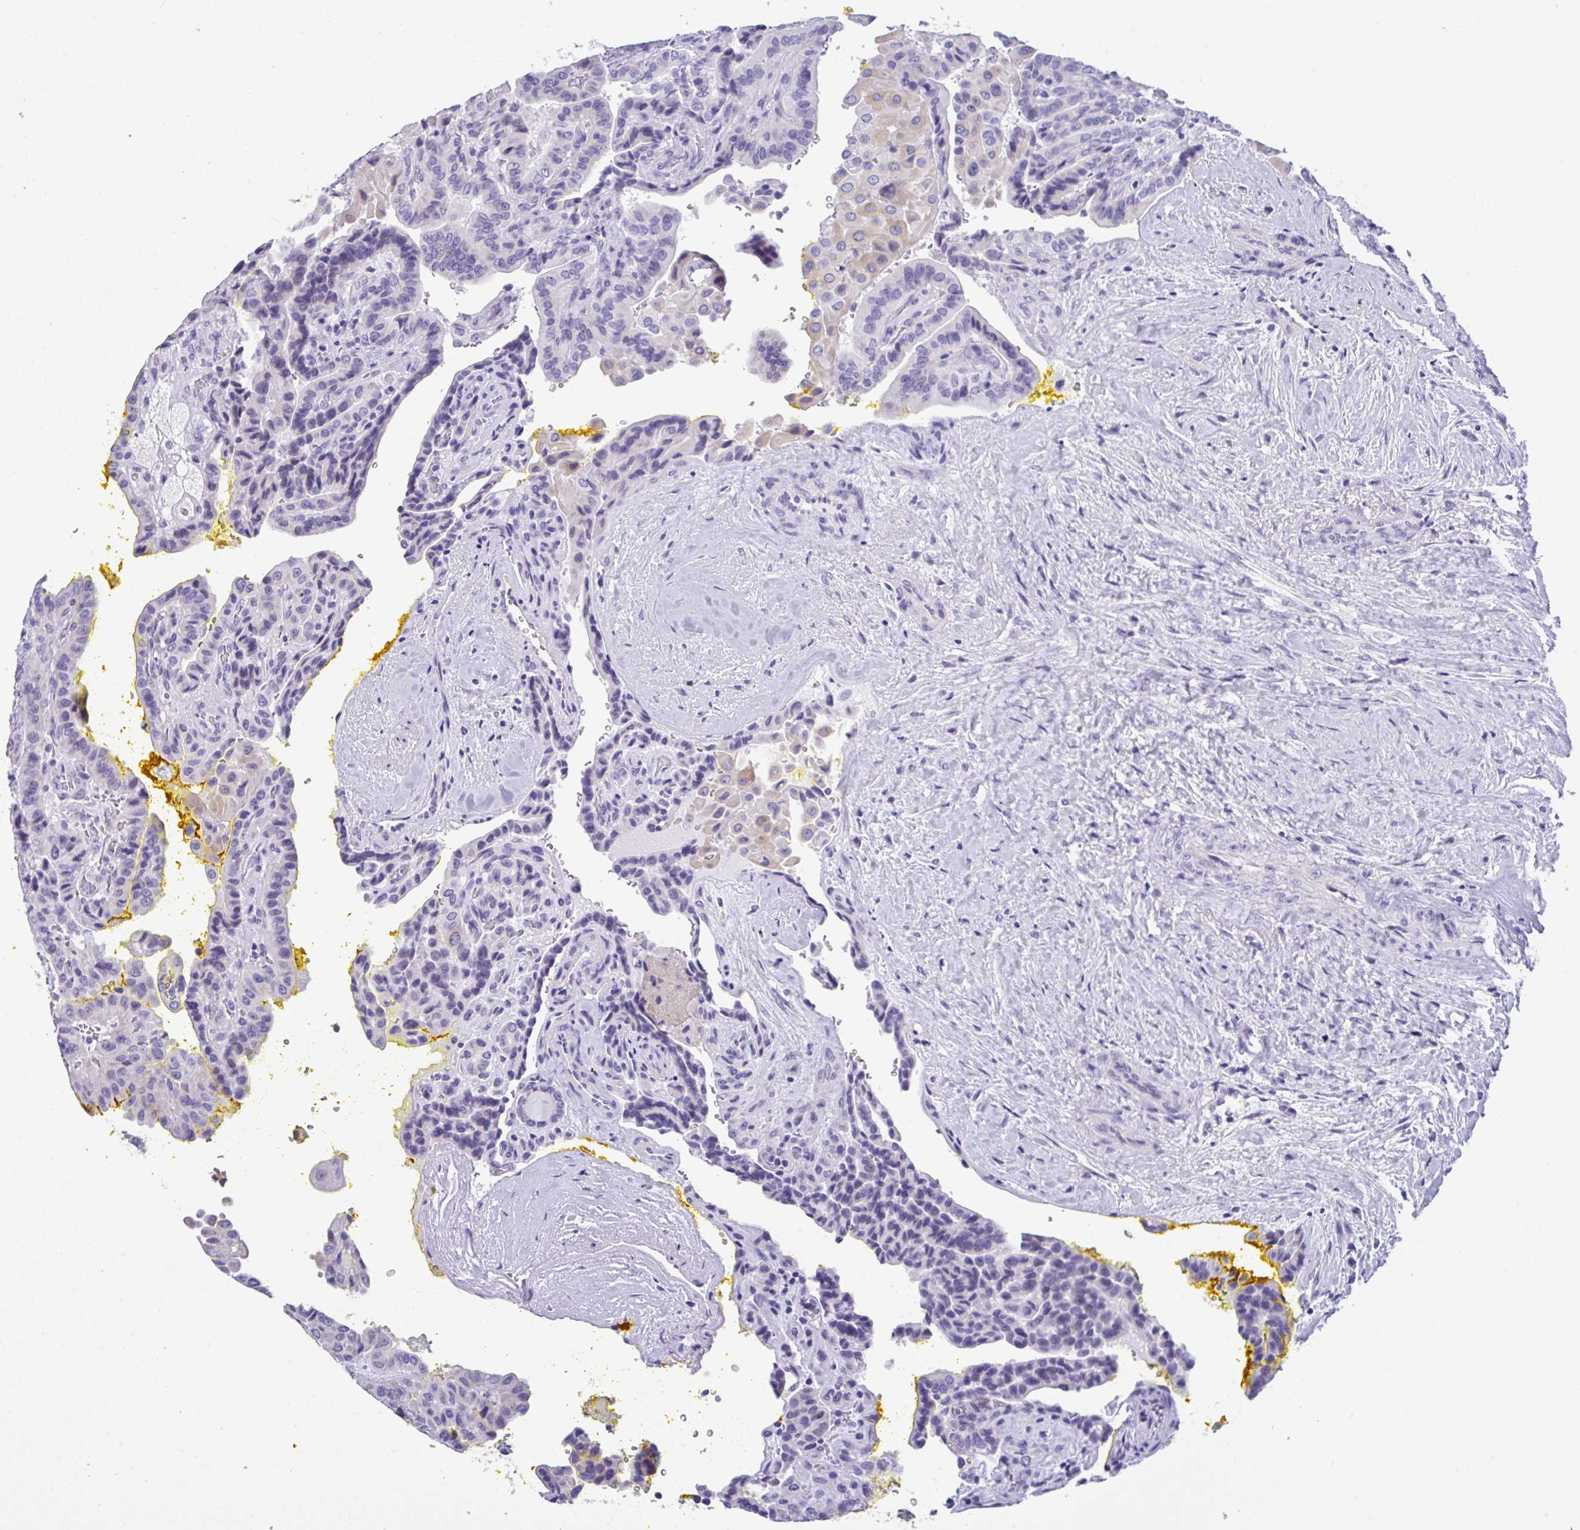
{"staining": {"intensity": "negative", "quantity": "none", "location": "none"}, "tissue": "thyroid cancer", "cell_type": "Tumor cells", "image_type": "cancer", "snomed": [{"axis": "morphology", "description": "Papillary adenocarcinoma, NOS"}, {"axis": "topography", "description": "Thyroid gland"}], "caption": "Thyroid cancer (papillary adenocarcinoma) was stained to show a protein in brown. There is no significant positivity in tumor cells.", "gene": "YBX2", "patient": {"sex": "male", "age": 87}}